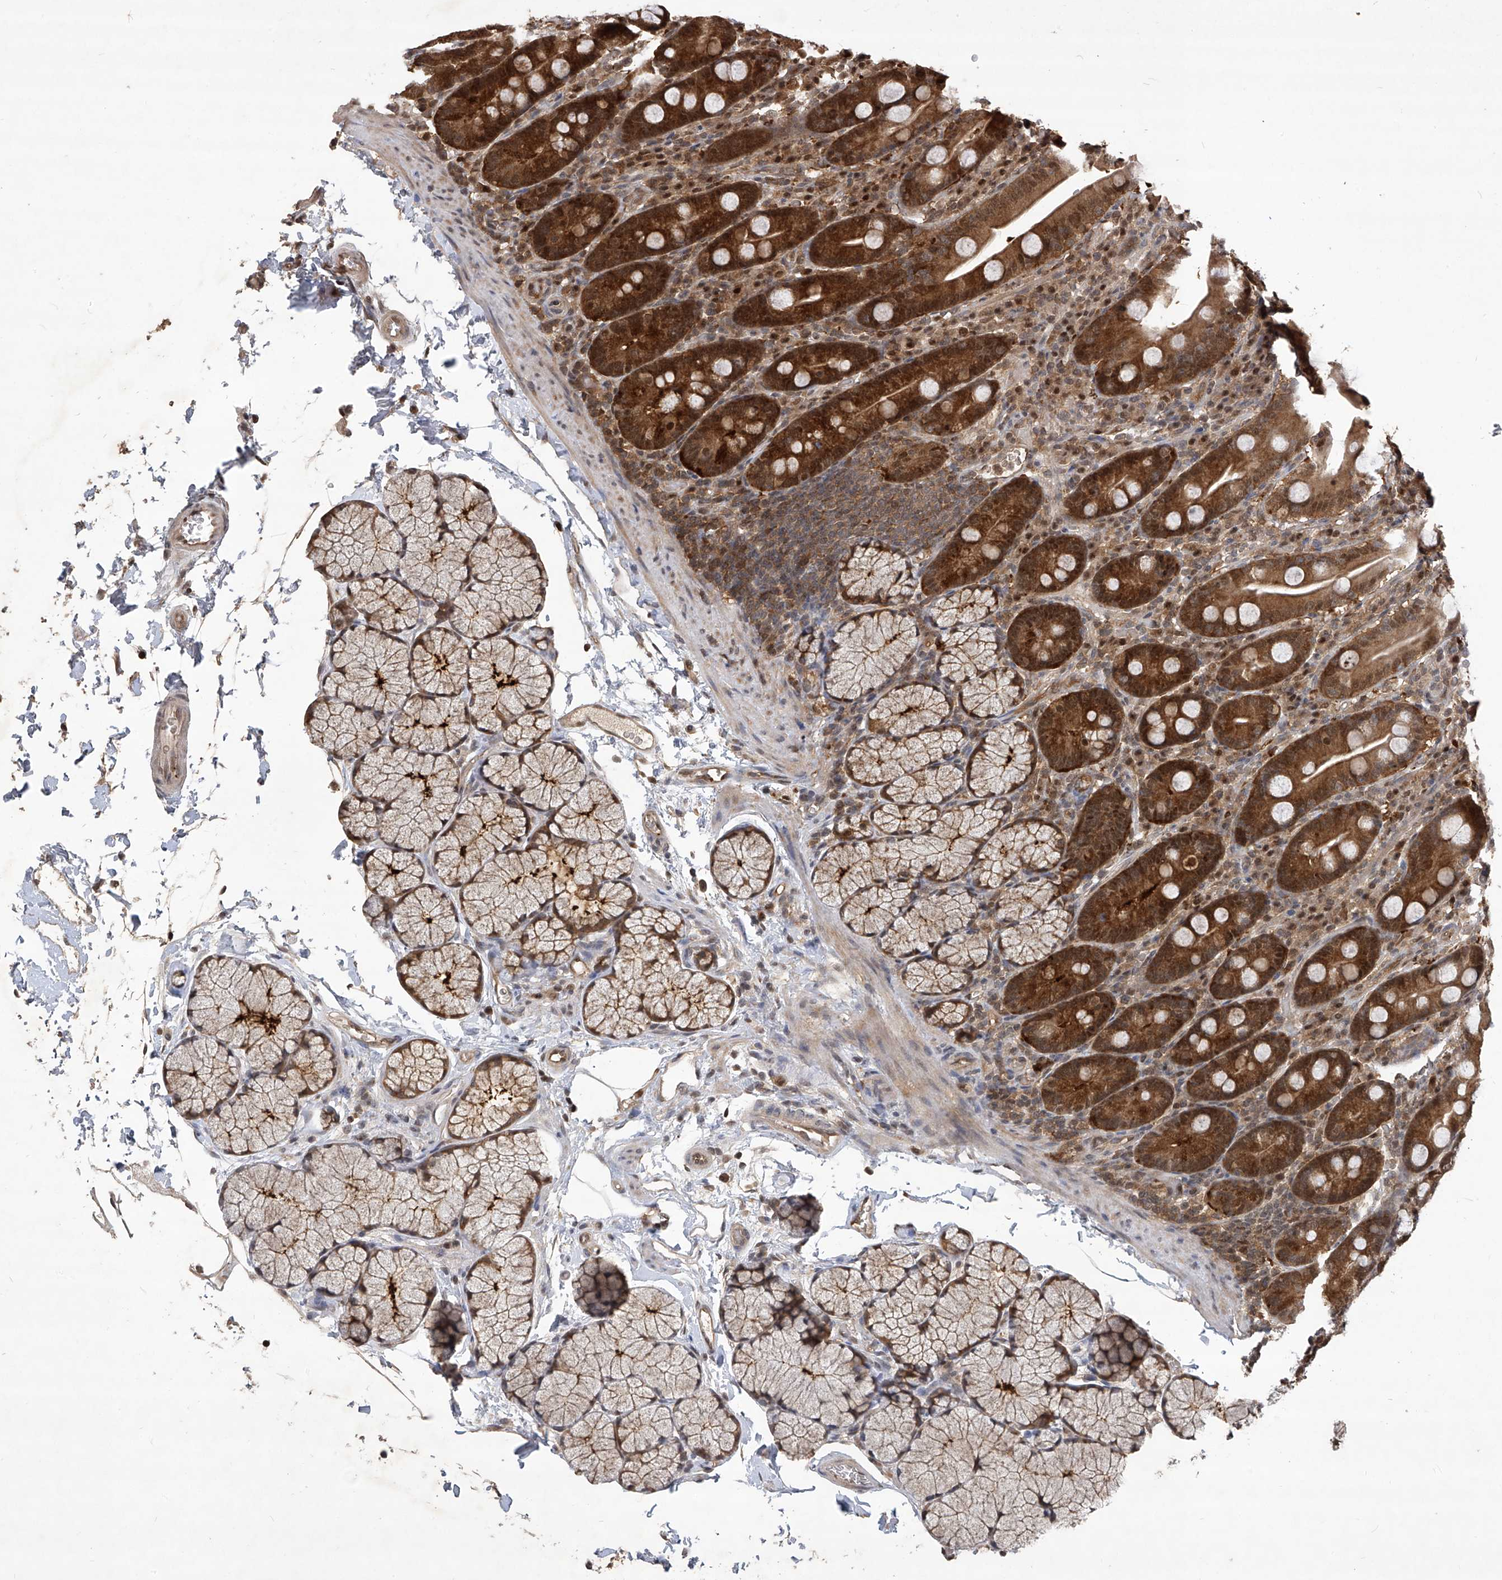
{"staining": {"intensity": "strong", "quantity": ">75%", "location": "cytoplasmic/membranous,nuclear"}, "tissue": "duodenum", "cell_type": "Glandular cells", "image_type": "normal", "snomed": [{"axis": "morphology", "description": "Normal tissue, NOS"}, {"axis": "topography", "description": "Duodenum"}], "caption": "Human duodenum stained for a protein (brown) displays strong cytoplasmic/membranous,nuclear positive staining in about >75% of glandular cells.", "gene": "PSMB1", "patient": {"sex": "male", "age": 35}}